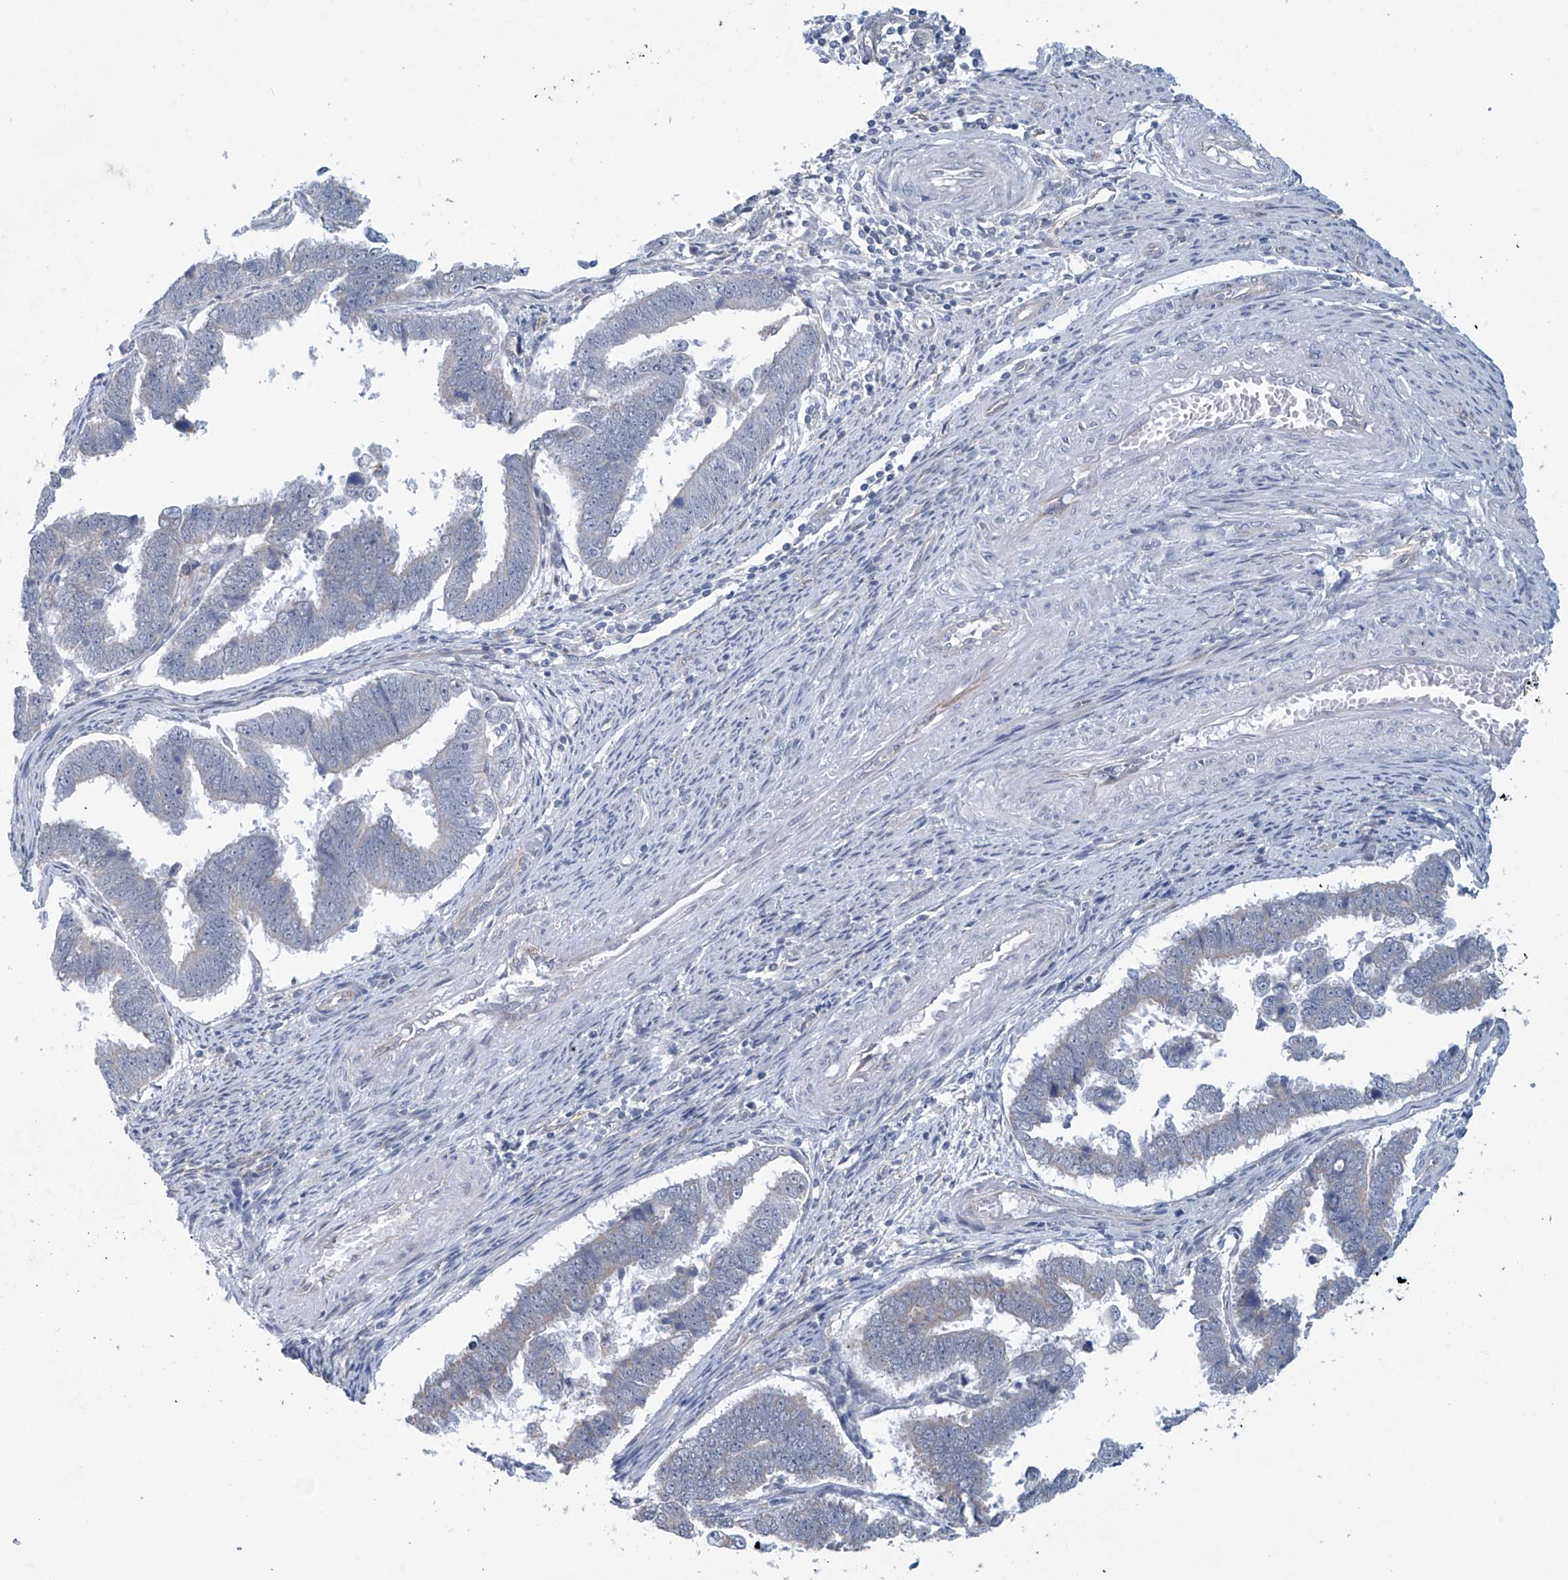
{"staining": {"intensity": "negative", "quantity": "none", "location": "none"}, "tissue": "endometrial cancer", "cell_type": "Tumor cells", "image_type": "cancer", "snomed": [{"axis": "morphology", "description": "Adenocarcinoma, NOS"}, {"axis": "topography", "description": "Endometrium"}], "caption": "IHC of human endometrial adenocarcinoma displays no positivity in tumor cells. (Brightfield microscopy of DAB immunohistochemistry (IHC) at high magnification).", "gene": "ABHD13", "patient": {"sex": "female", "age": 75}}